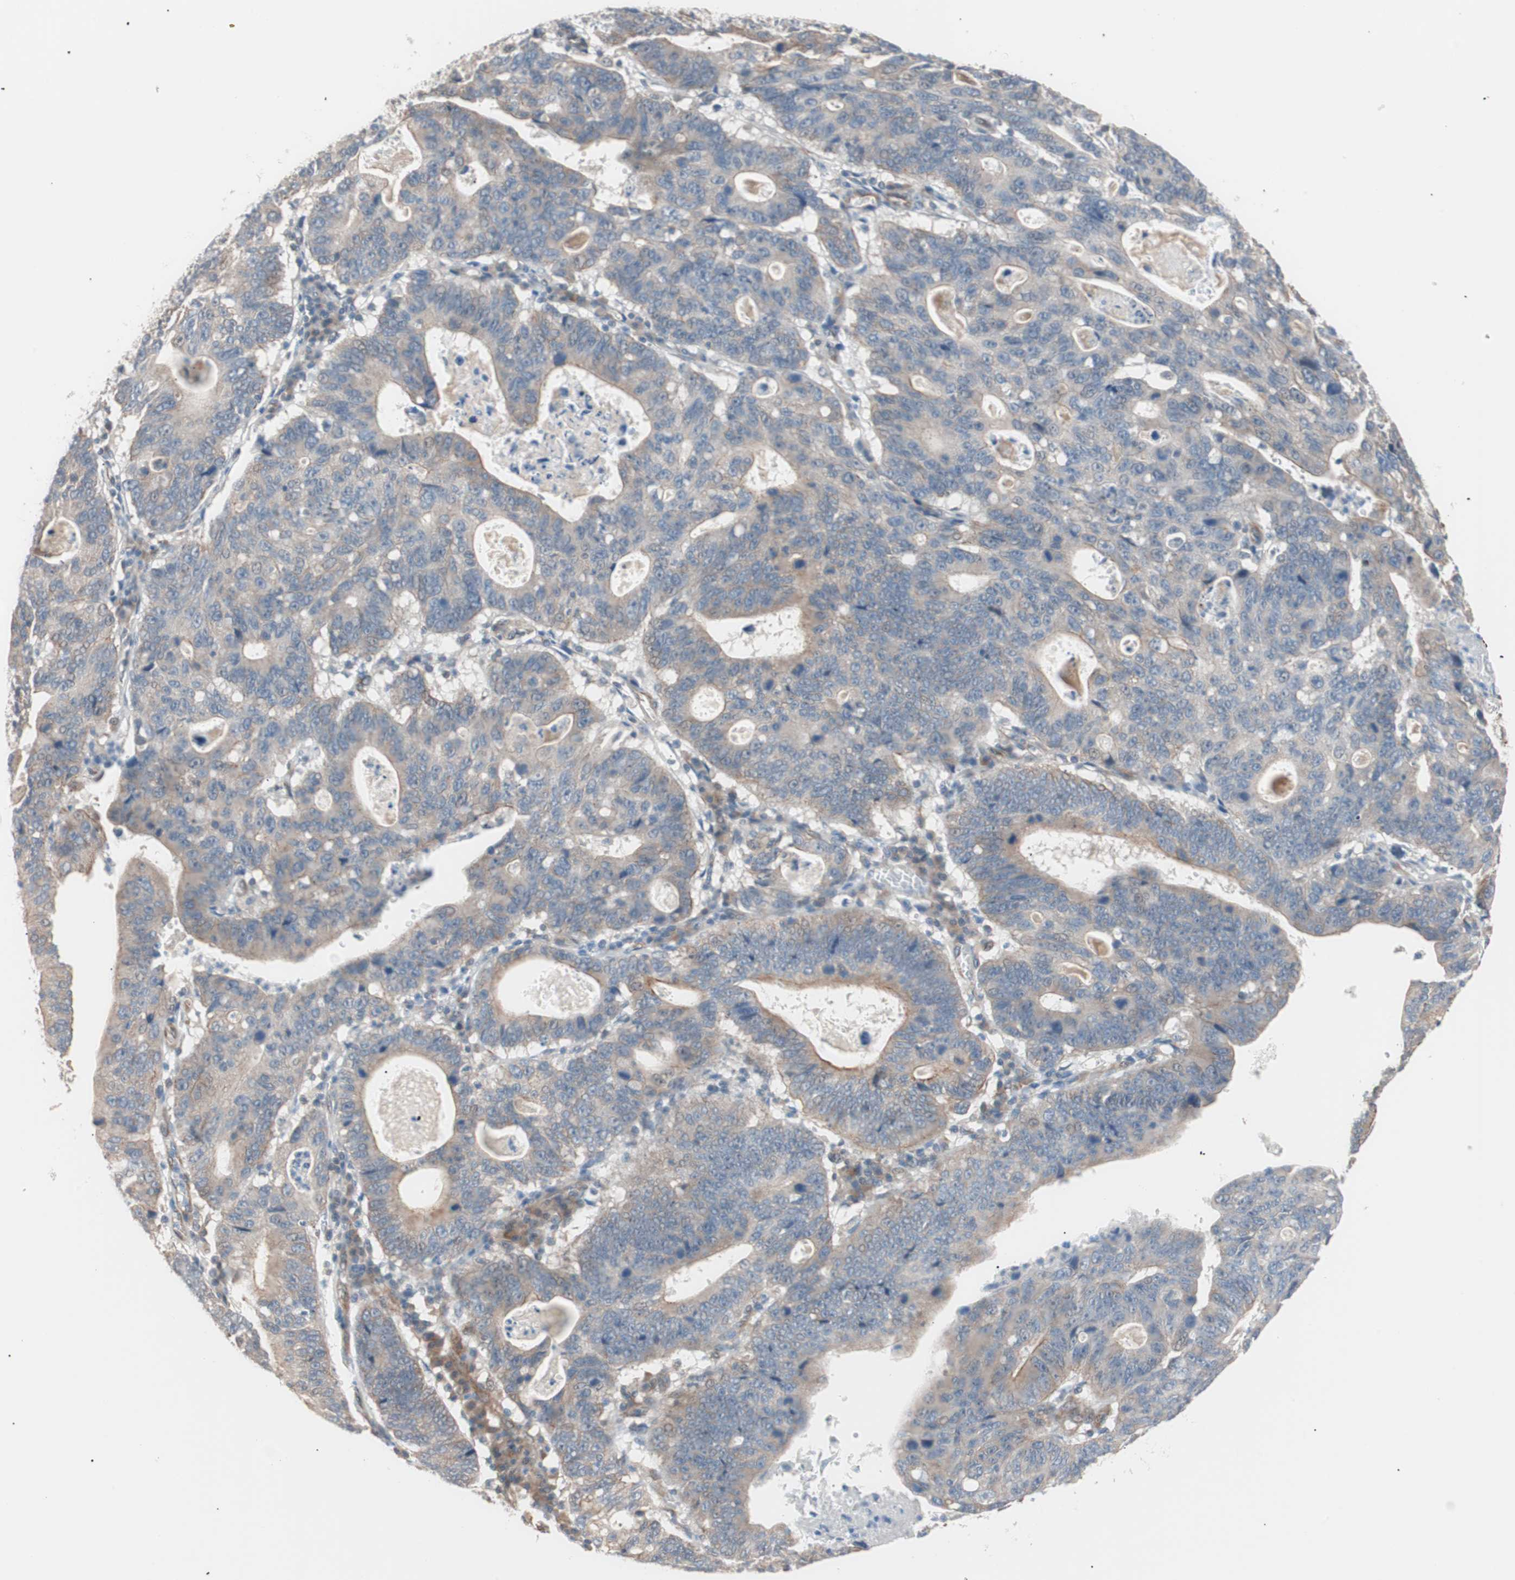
{"staining": {"intensity": "moderate", "quantity": "25%-75%", "location": "cytoplasmic/membranous"}, "tissue": "stomach cancer", "cell_type": "Tumor cells", "image_type": "cancer", "snomed": [{"axis": "morphology", "description": "Adenocarcinoma, NOS"}, {"axis": "topography", "description": "Stomach"}], "caption": "IHC histopathology image of adenocarcinoma (stomach) stained for a protein (brown), which reveals medium levels of moderate cytoplasmic/membranous staining in about 25%-75% of tumor cells.", "gene": "SMG1", "patient": {"sex": "male", "age": 59}}